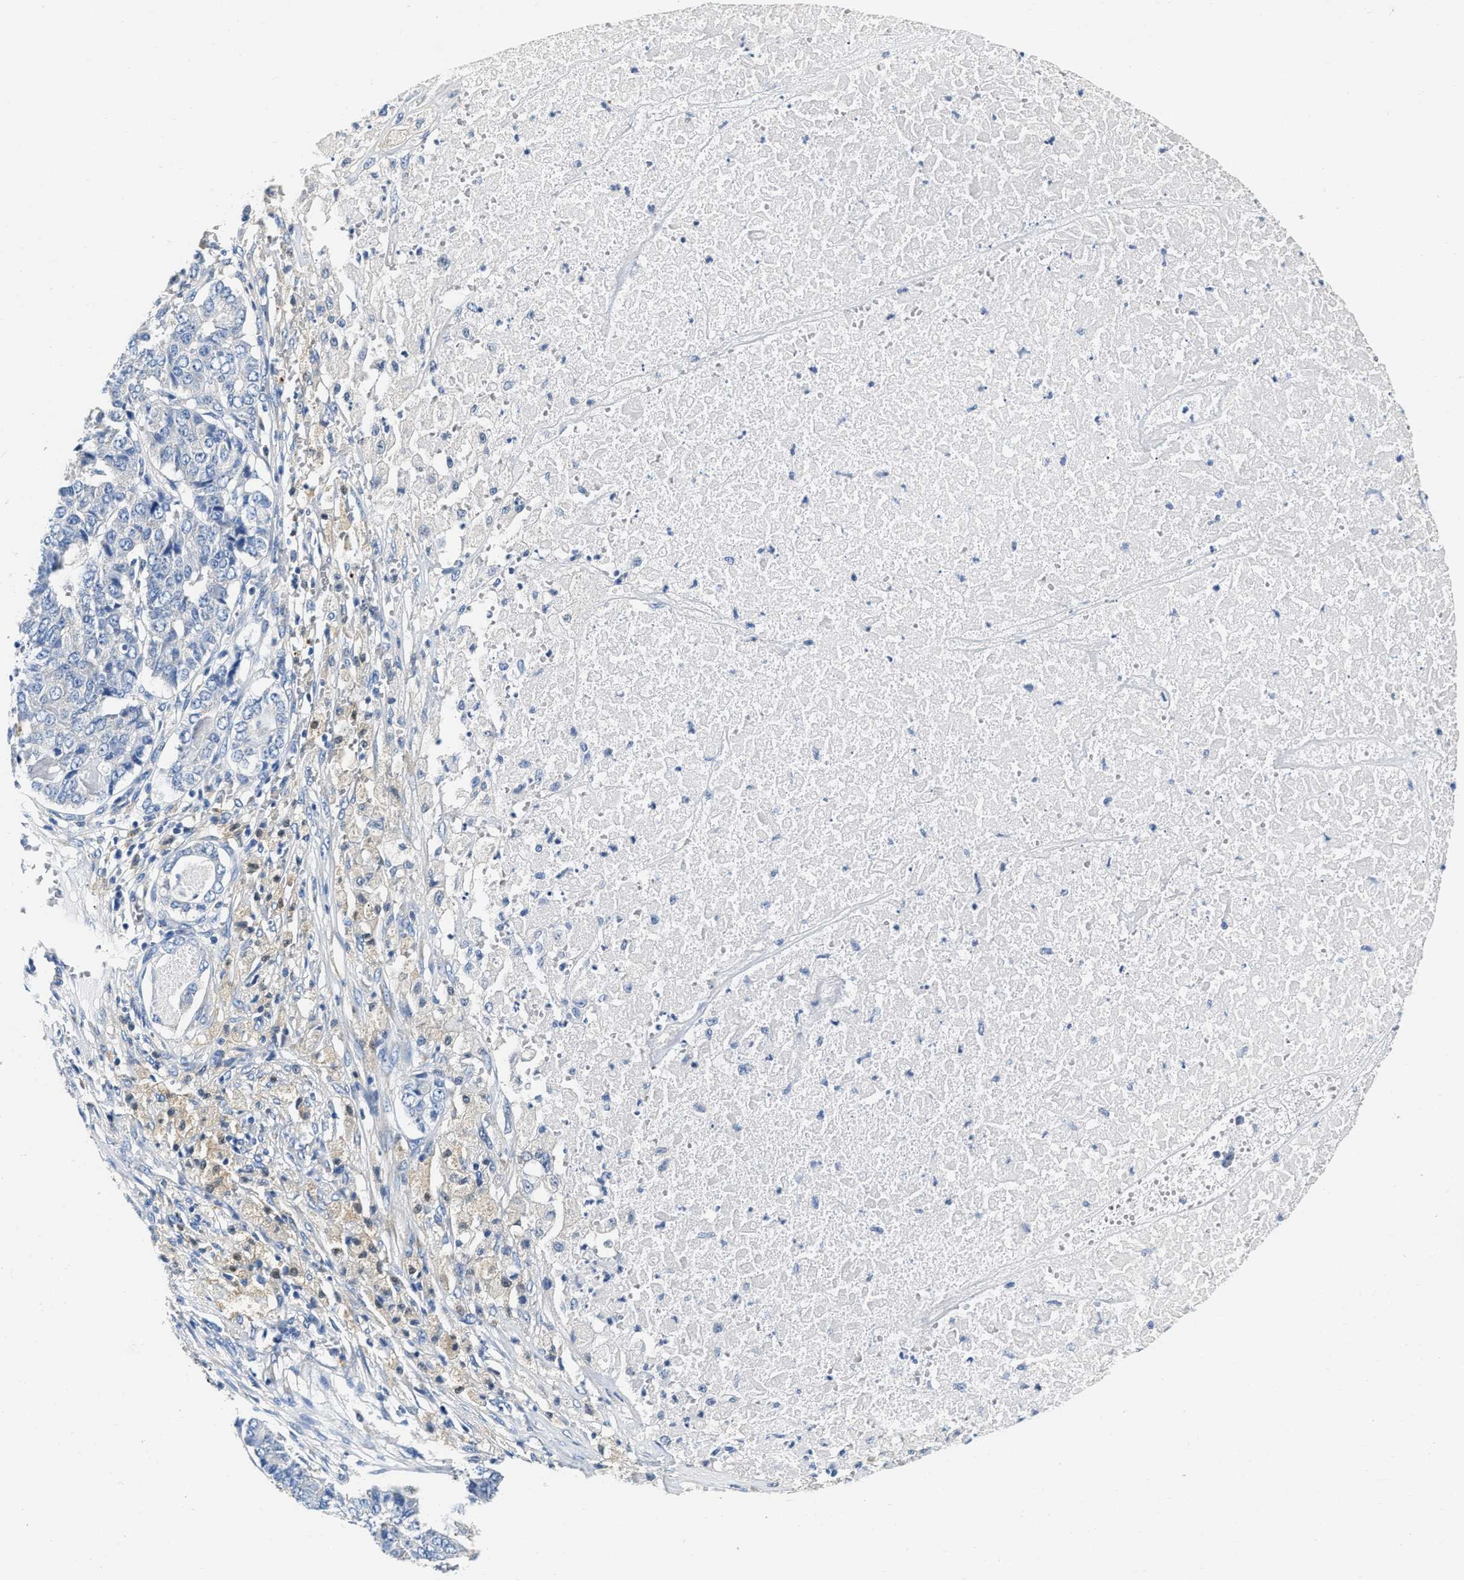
{"staining": {"intensity": "negative", "quantity": "none", "location": "none"}, "tissue": "pancreatic cancer", "cell_type": "Tumor cells", "image_type": "cancer", "snomed": [{"axis": "morphology", "description": "Adenocarcinoma, NOS"}, {"axis": "topography", "description": "Pancreas"}], "caption": "Pancreatic cancer (adenocarcinoma) was stained to show a protein in brown. There is no significant expression in tumor cells.", "gene": "EIF2AK2", "patient": {"sex": "male", "age": 50}}